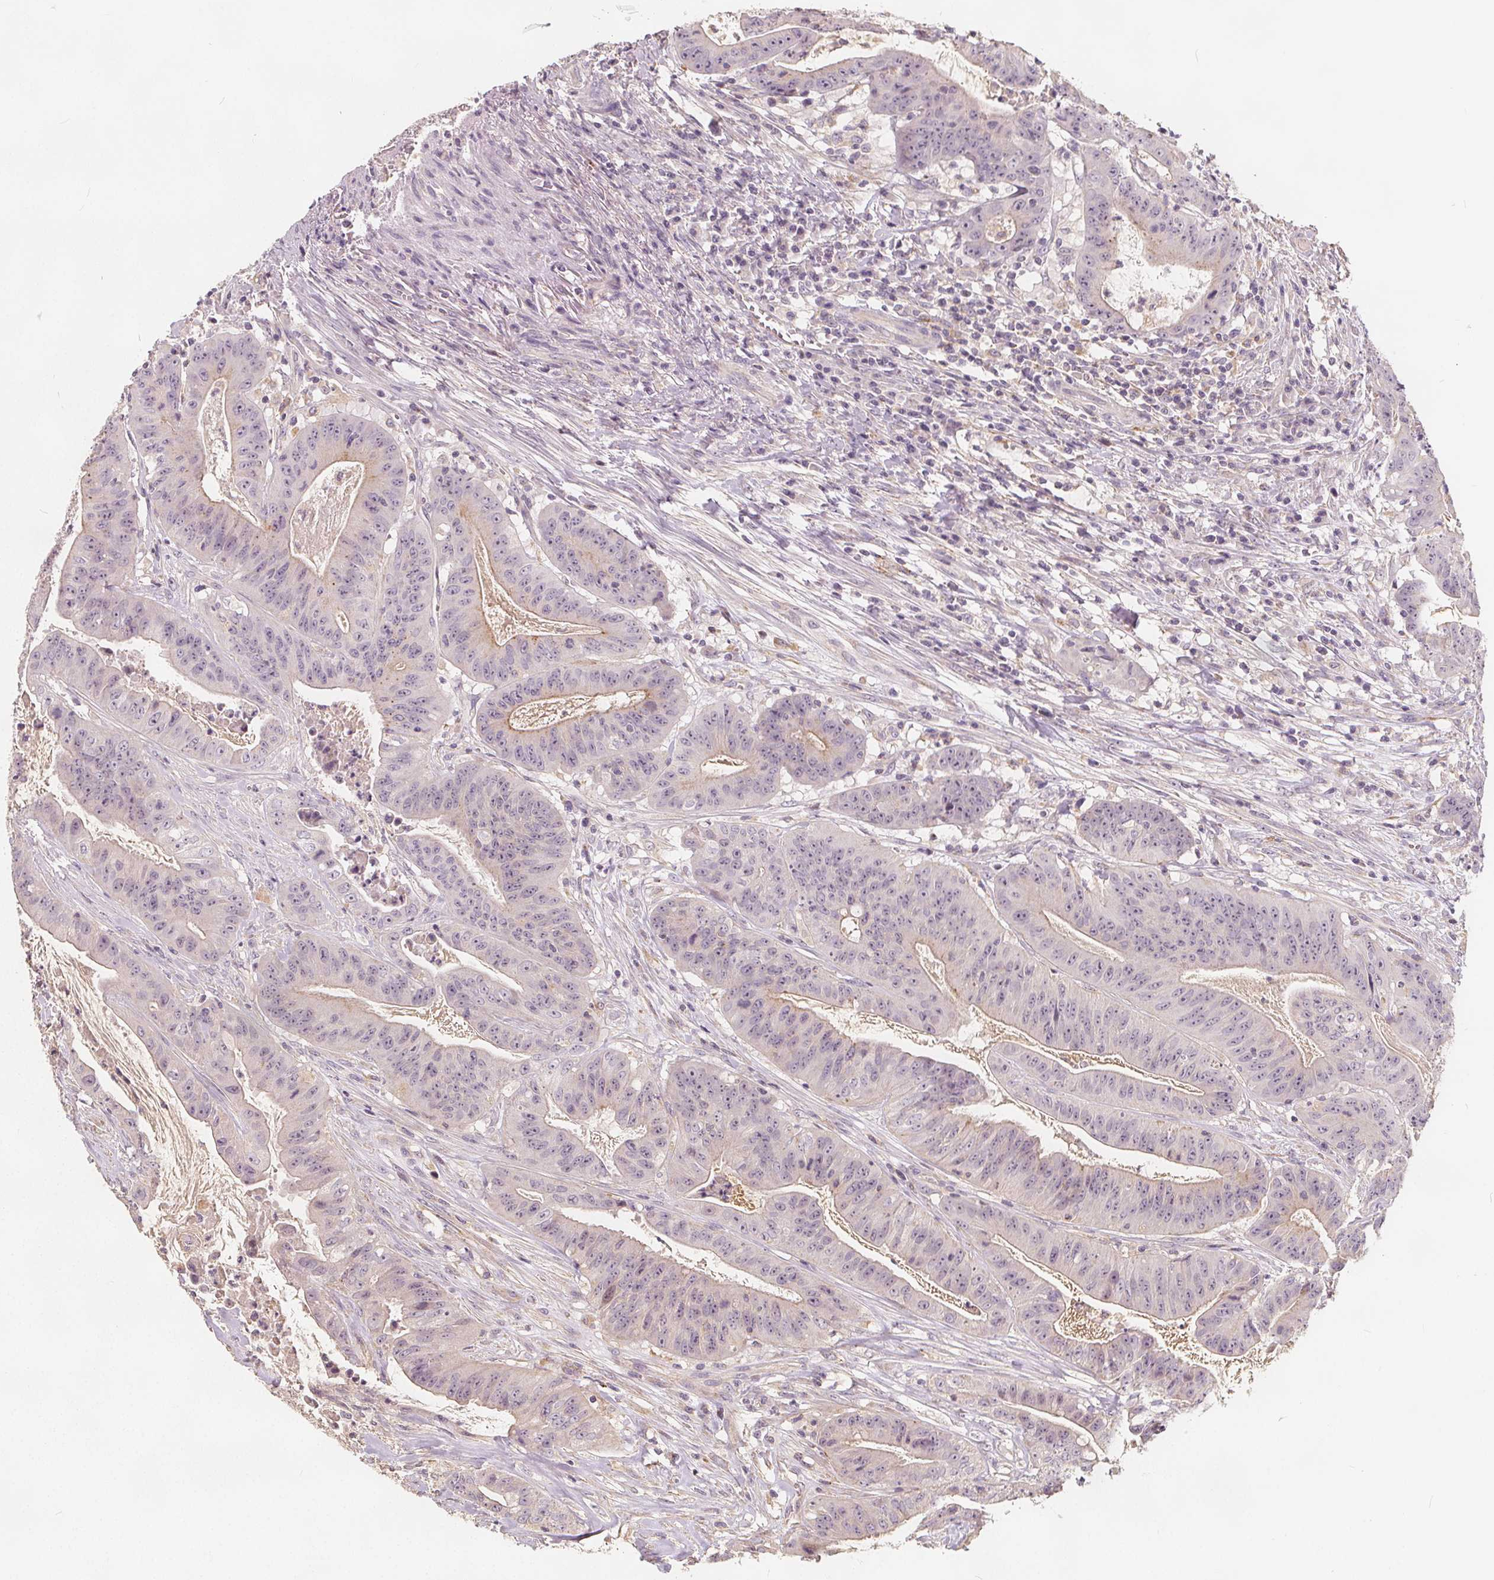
{"staining": {"intensity": "weak", "quantity": "<25%", "location": "cytoplasmic/membranous"}, "tissue": "colorectal cancer", "cell_type": "Tumor cells", "image_type": "cancer", "snomed": [{"axis": "morphology", "description": "Adenocarcinoma, NOS"}, {"axis": "topography", "description": "Colon"}], "caption": "High magnification brightfield microscopy of colorectal cancer stained with DAB (brown) and counterstained with hematoxylin (blue): tumor cells show no significant positivity.", "gene": "DRC3", "patient": {"sex": "male", "age": 33}}